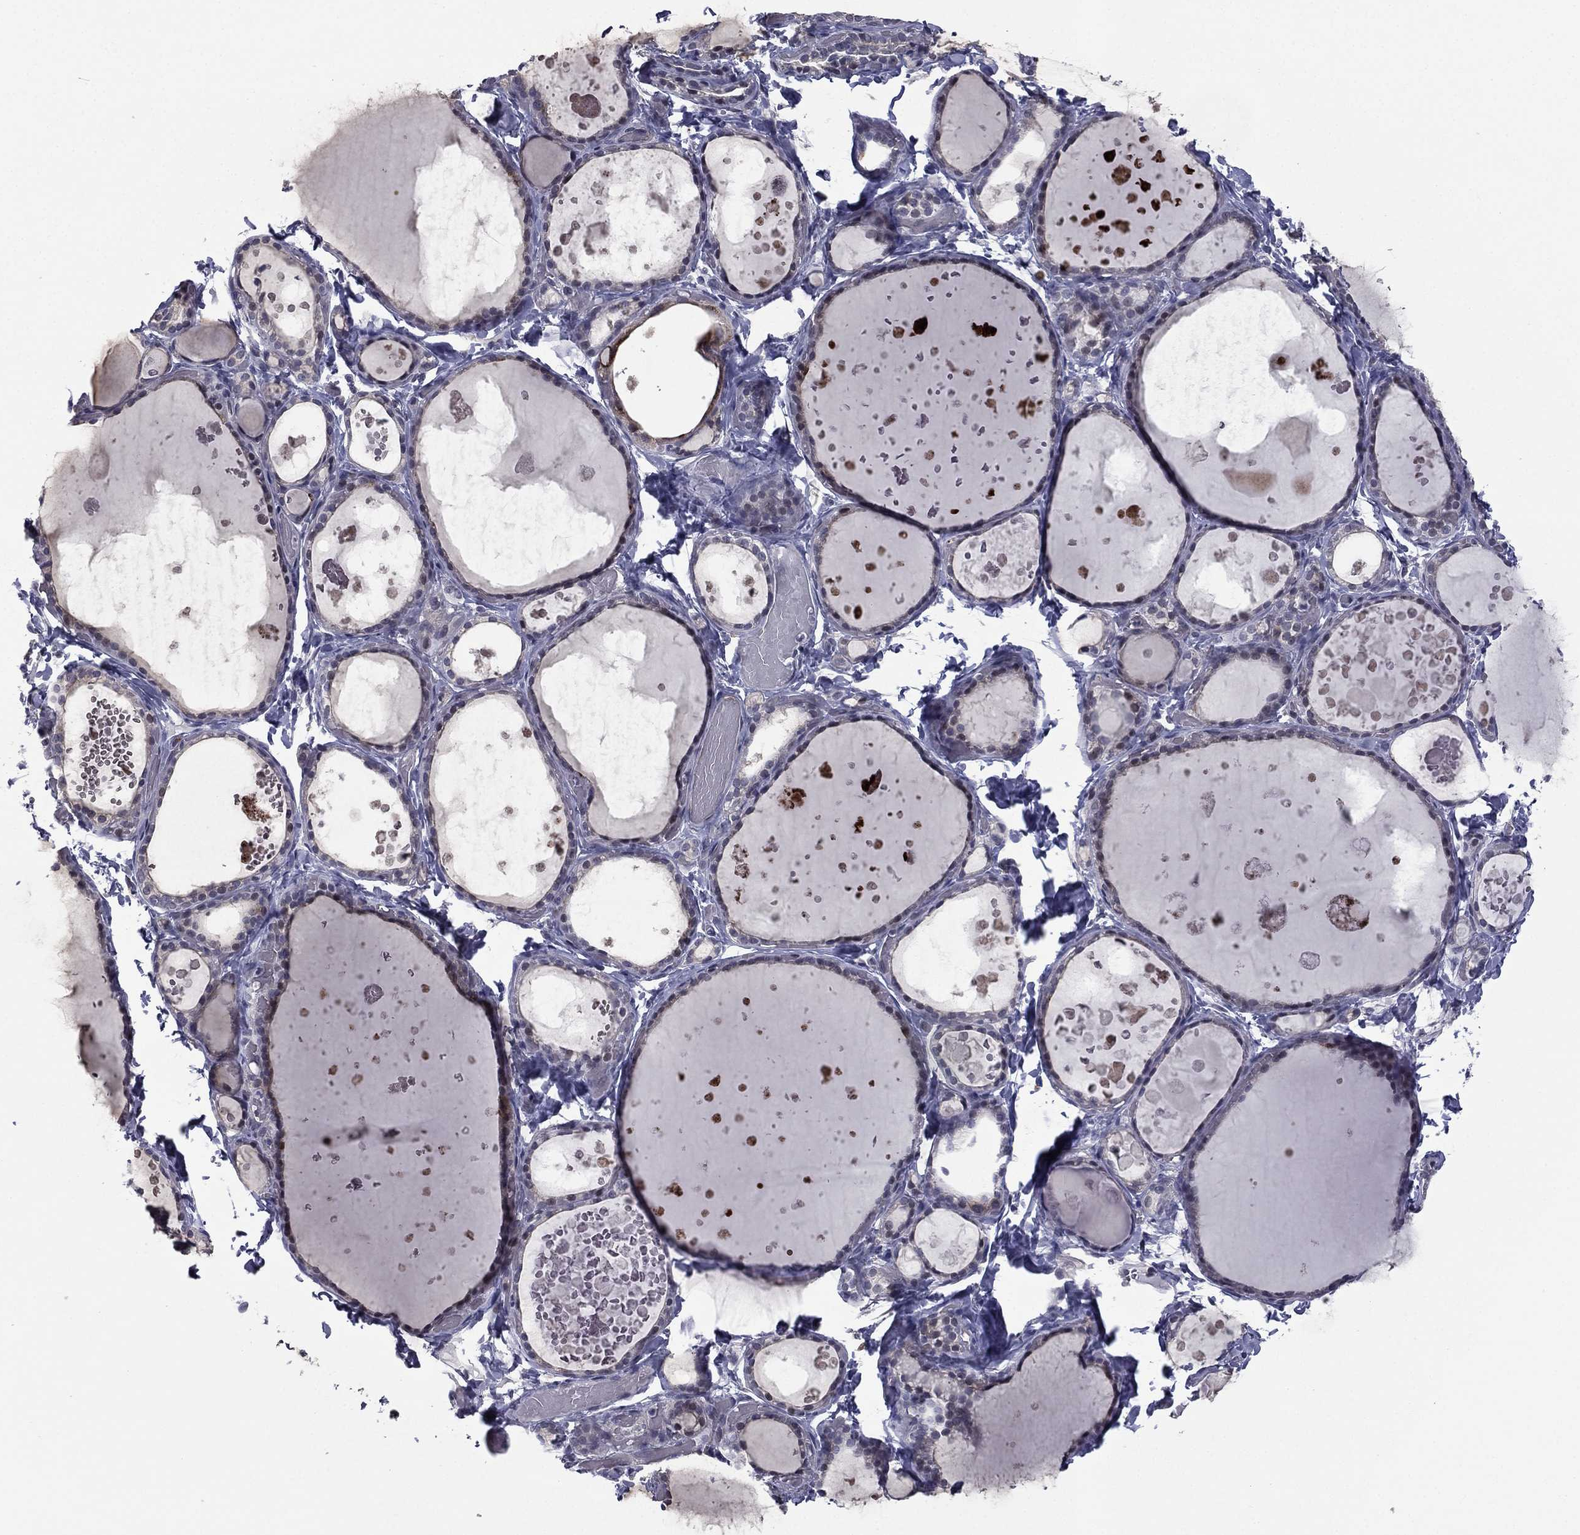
{"staining": {"intensity": "negative", "quantity": "none", "location": "none"}, "tissue": "thyroid gland", "cell_type": "Glandular cells", "image_type": "normal", "snomed": [{"axis": "morphology", "description": "Normal tissue, NOS"}, {"axis": "topography", "description": "Thyroid gland"}], "caption": "Immunohistochemical staining of normal human thyroid gland exhibits no significant expression in glandular cells. (Stains: DAB (3,3'-diaminobenzidine) immunohistochemistry (IHC) with hematoxylin counter stain, Microscopy: brightfield microscopy at high magnification).", "gene": "ACTRT2", "patient": {"sex": "female", "age": 56}}